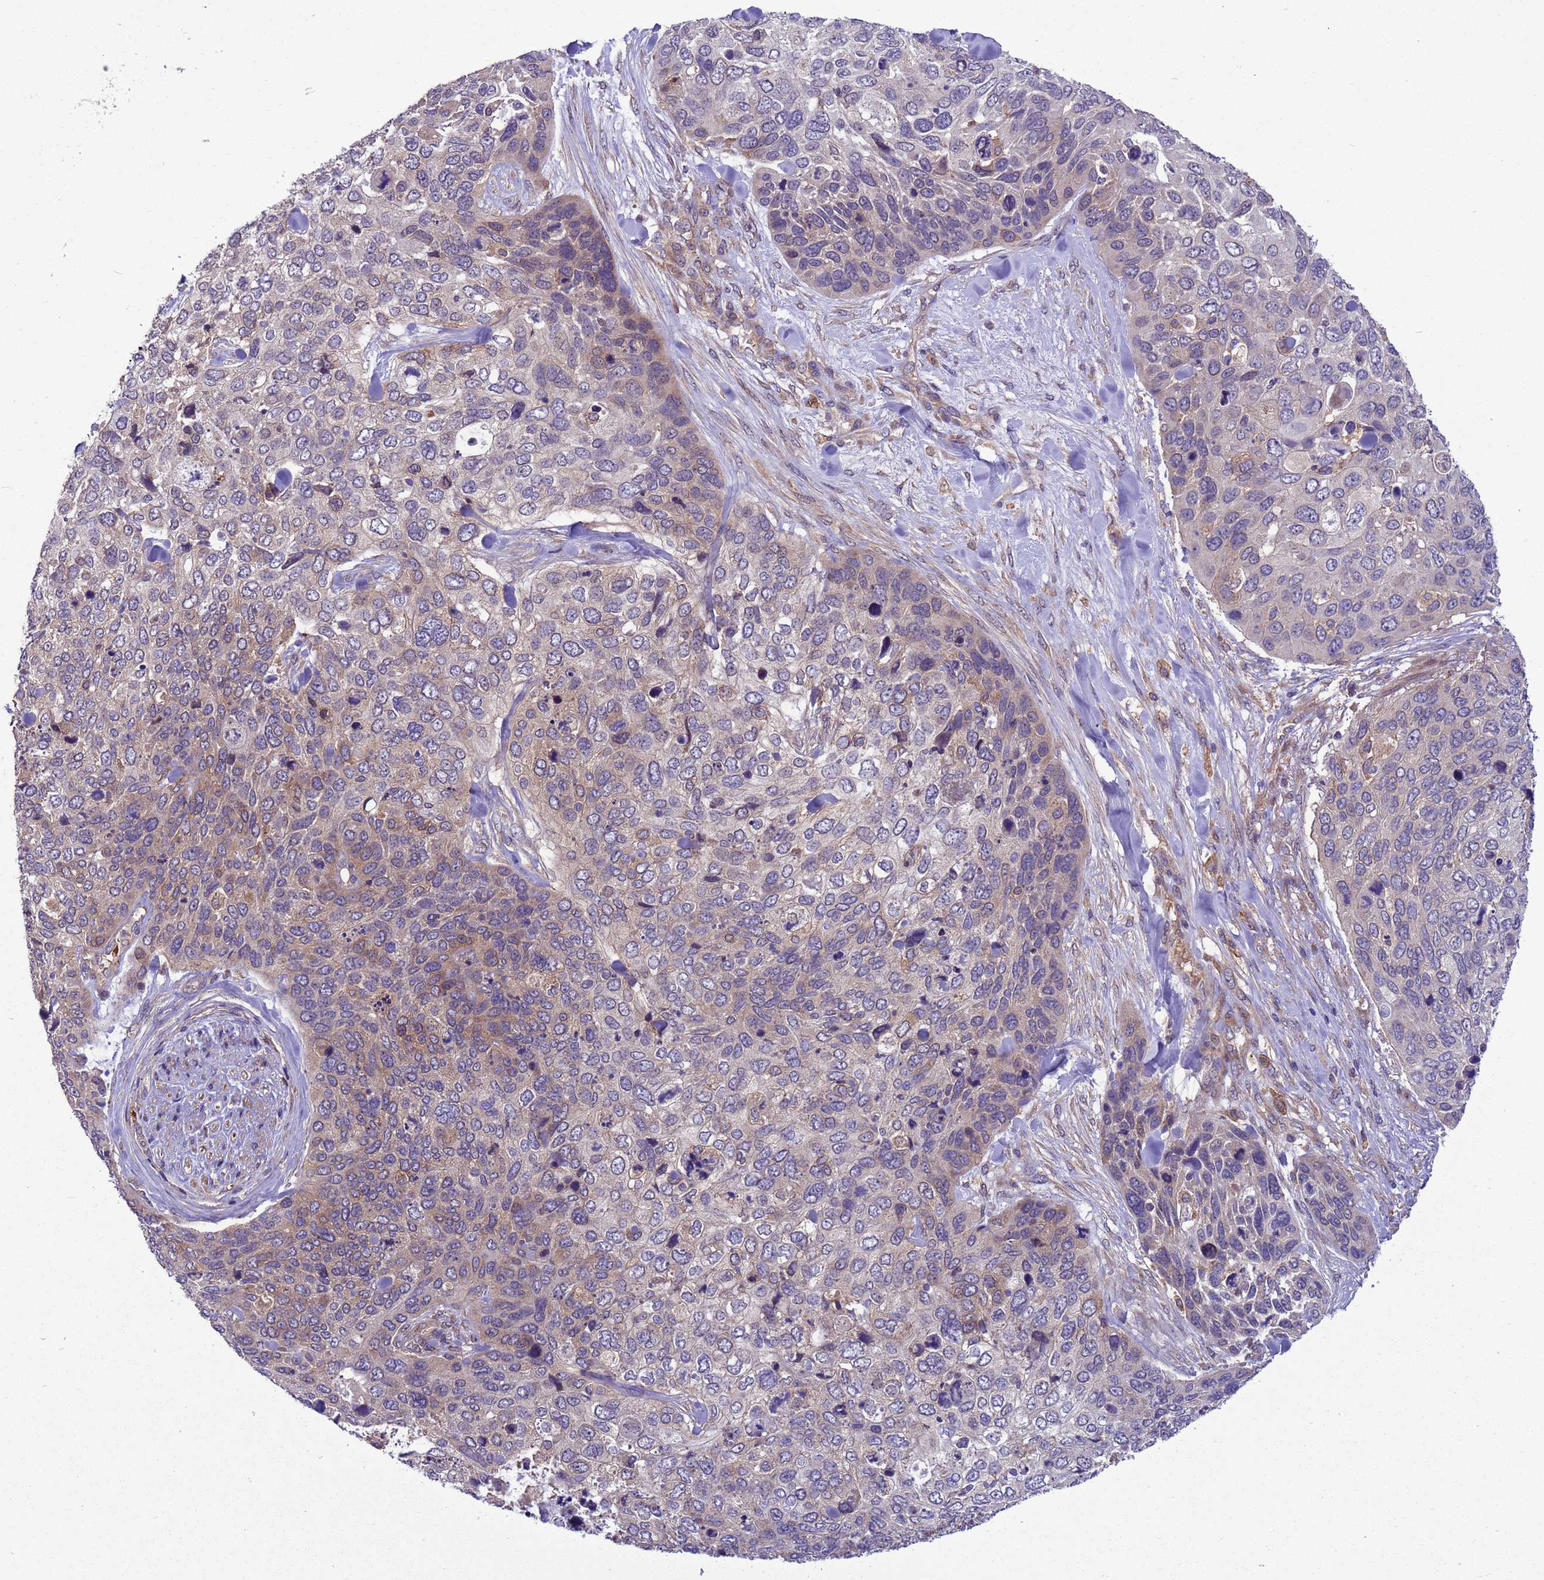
{"staining": {"intensity": "weak", "quantity": "<25%", "location": "cytoplasmic/membranous"}, "tissue": "skin cancer", "cell_type": "Tumor cells", "image_type": "cancer", "snomed": [{"axis": "morphology", "description": "Basal cell carcinoma"}, {"axis": "topography", "description": "Skin"}], "caption": "Tumor cells show no significant staining in skin basal cell carcinoma.", "gene": "ARHGAP12", "patient": {"sex": "female", "age": 74}}